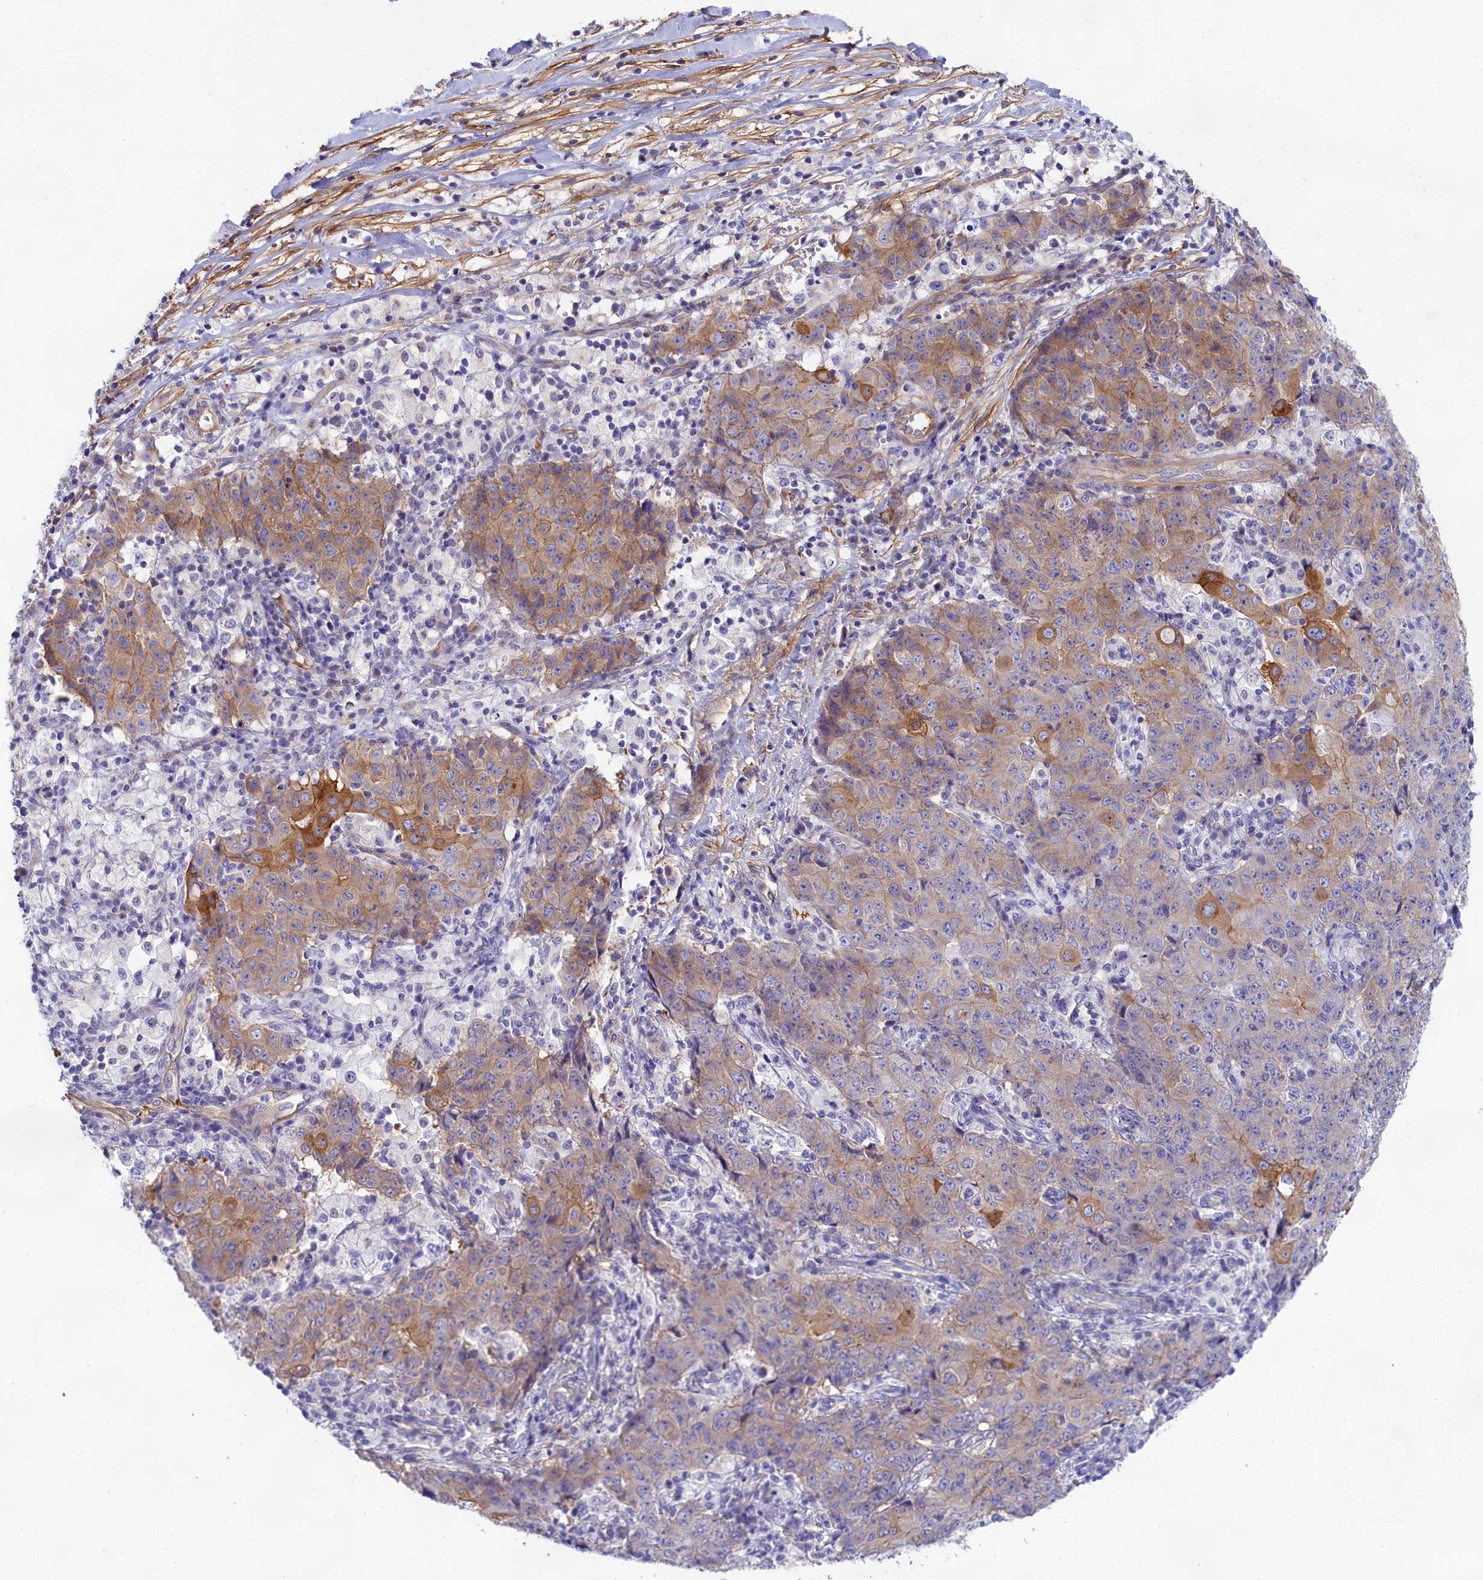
{"staining": {"intensity": "moderate", "quantity": "25%-75%", "location": "cytoplasmic/membranous"}, "tissue": "ovarian cancer", "cell_type": "Tumor cells", "image_type": "cancer", "snomed": [{"axis": "morphology", "description": "Carcinoma, endometroid"}, {"axis": "topography", "description": "Ovary"}], "caption": "Moderate cytoplasmic/membranous positivity for a protein is seen in approximately 25%-75% of tumor cells of ovarian endometroid carcinoma using IHC.", "gene": "PPP1R13L", "patient": {"sex": "female", "age": 42}}